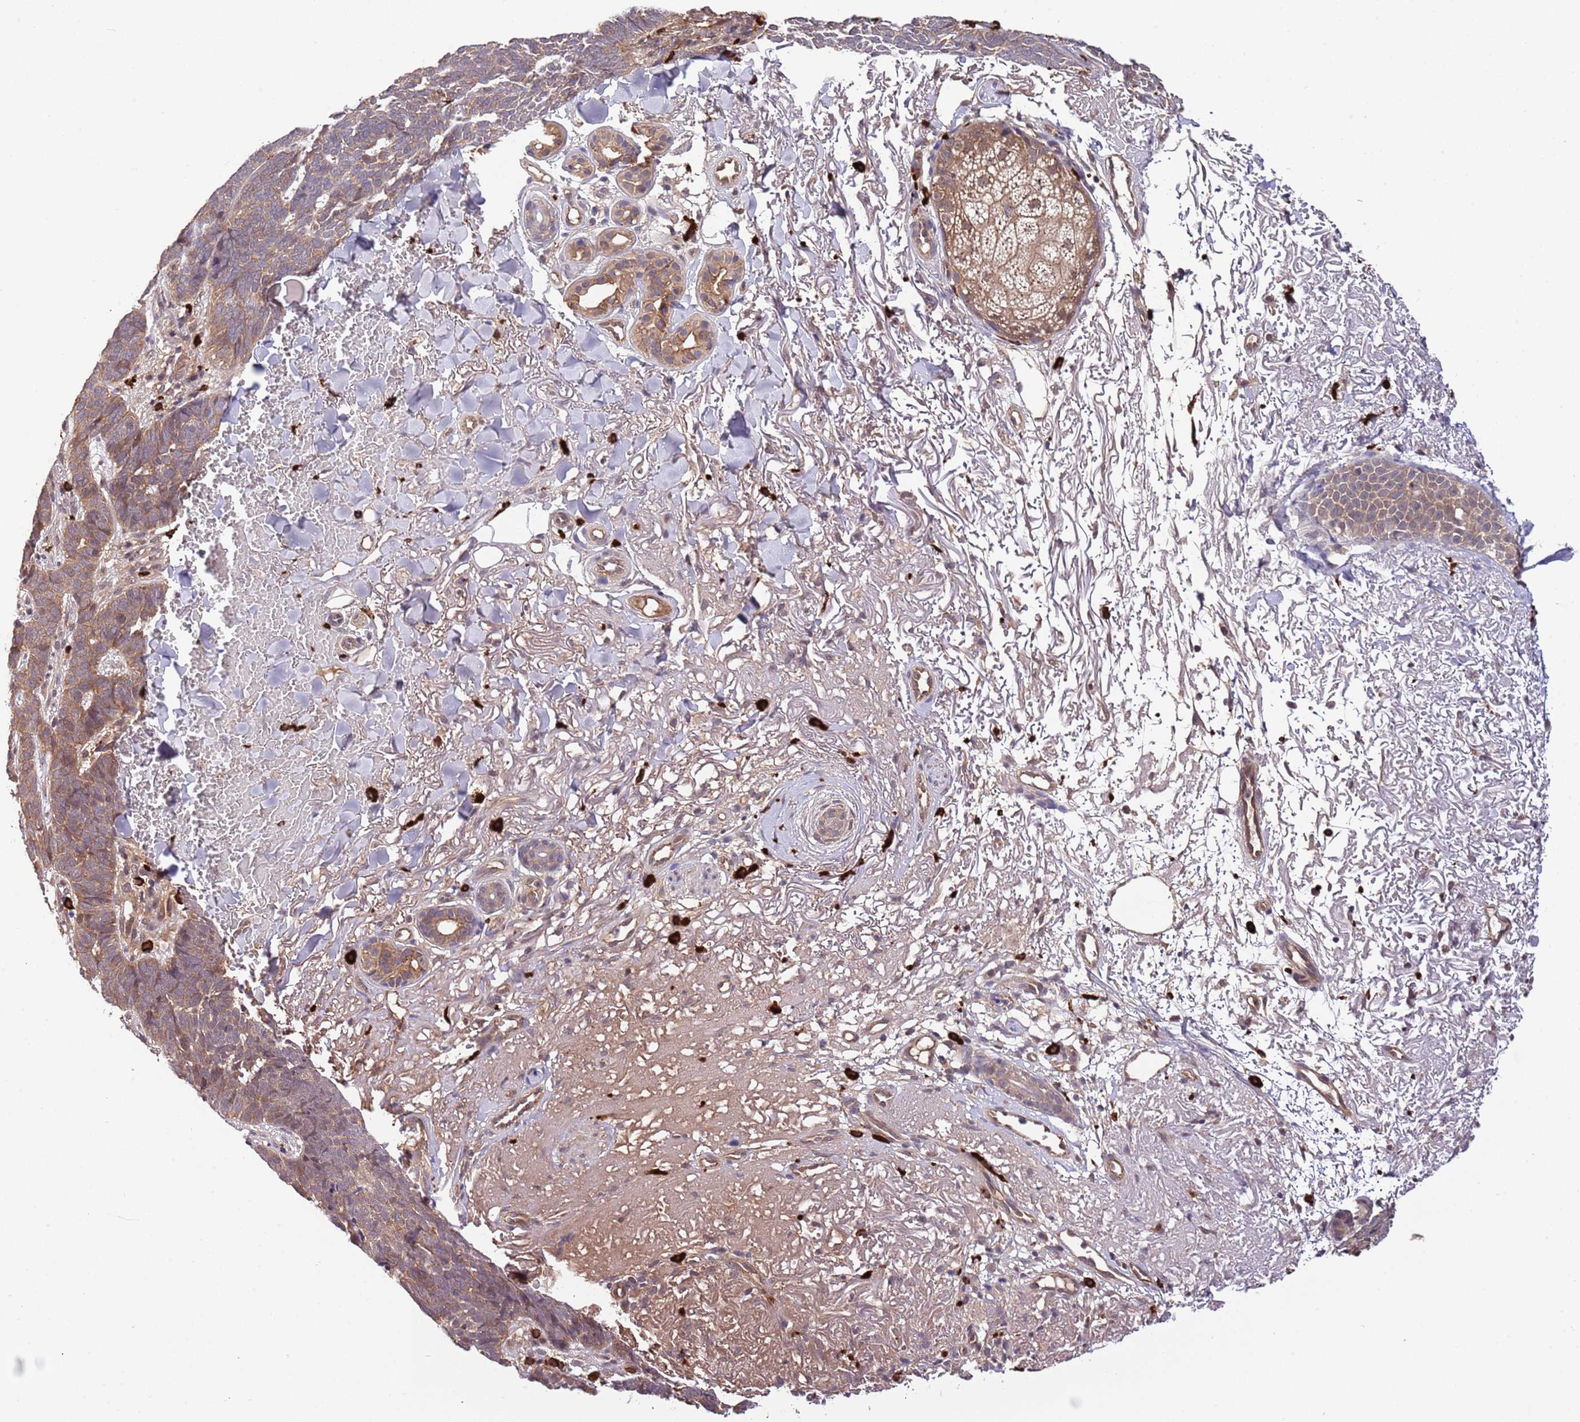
{"staining": {"intensity": "weak", "quantity": ">75%", "location": "cytoplasmic/membranous"}, "tissue": "skin cancer", "cell_type": "Tumor cells", "image_type": "cancer", "snomed": [{"axis": "morphology", "description": "Basal cell carcinoma"}, {"axis": "topography", "description": "Skin"}], "caption": "An image showing weak cytoplasmic/membranous positivity in approximately >75% of tumor cells in basal cell carcinoma (skin), as visualized by brown immunohistochemical staining.", "gene": "DONSON", "patient": {"sex": "female", "age": 78}}